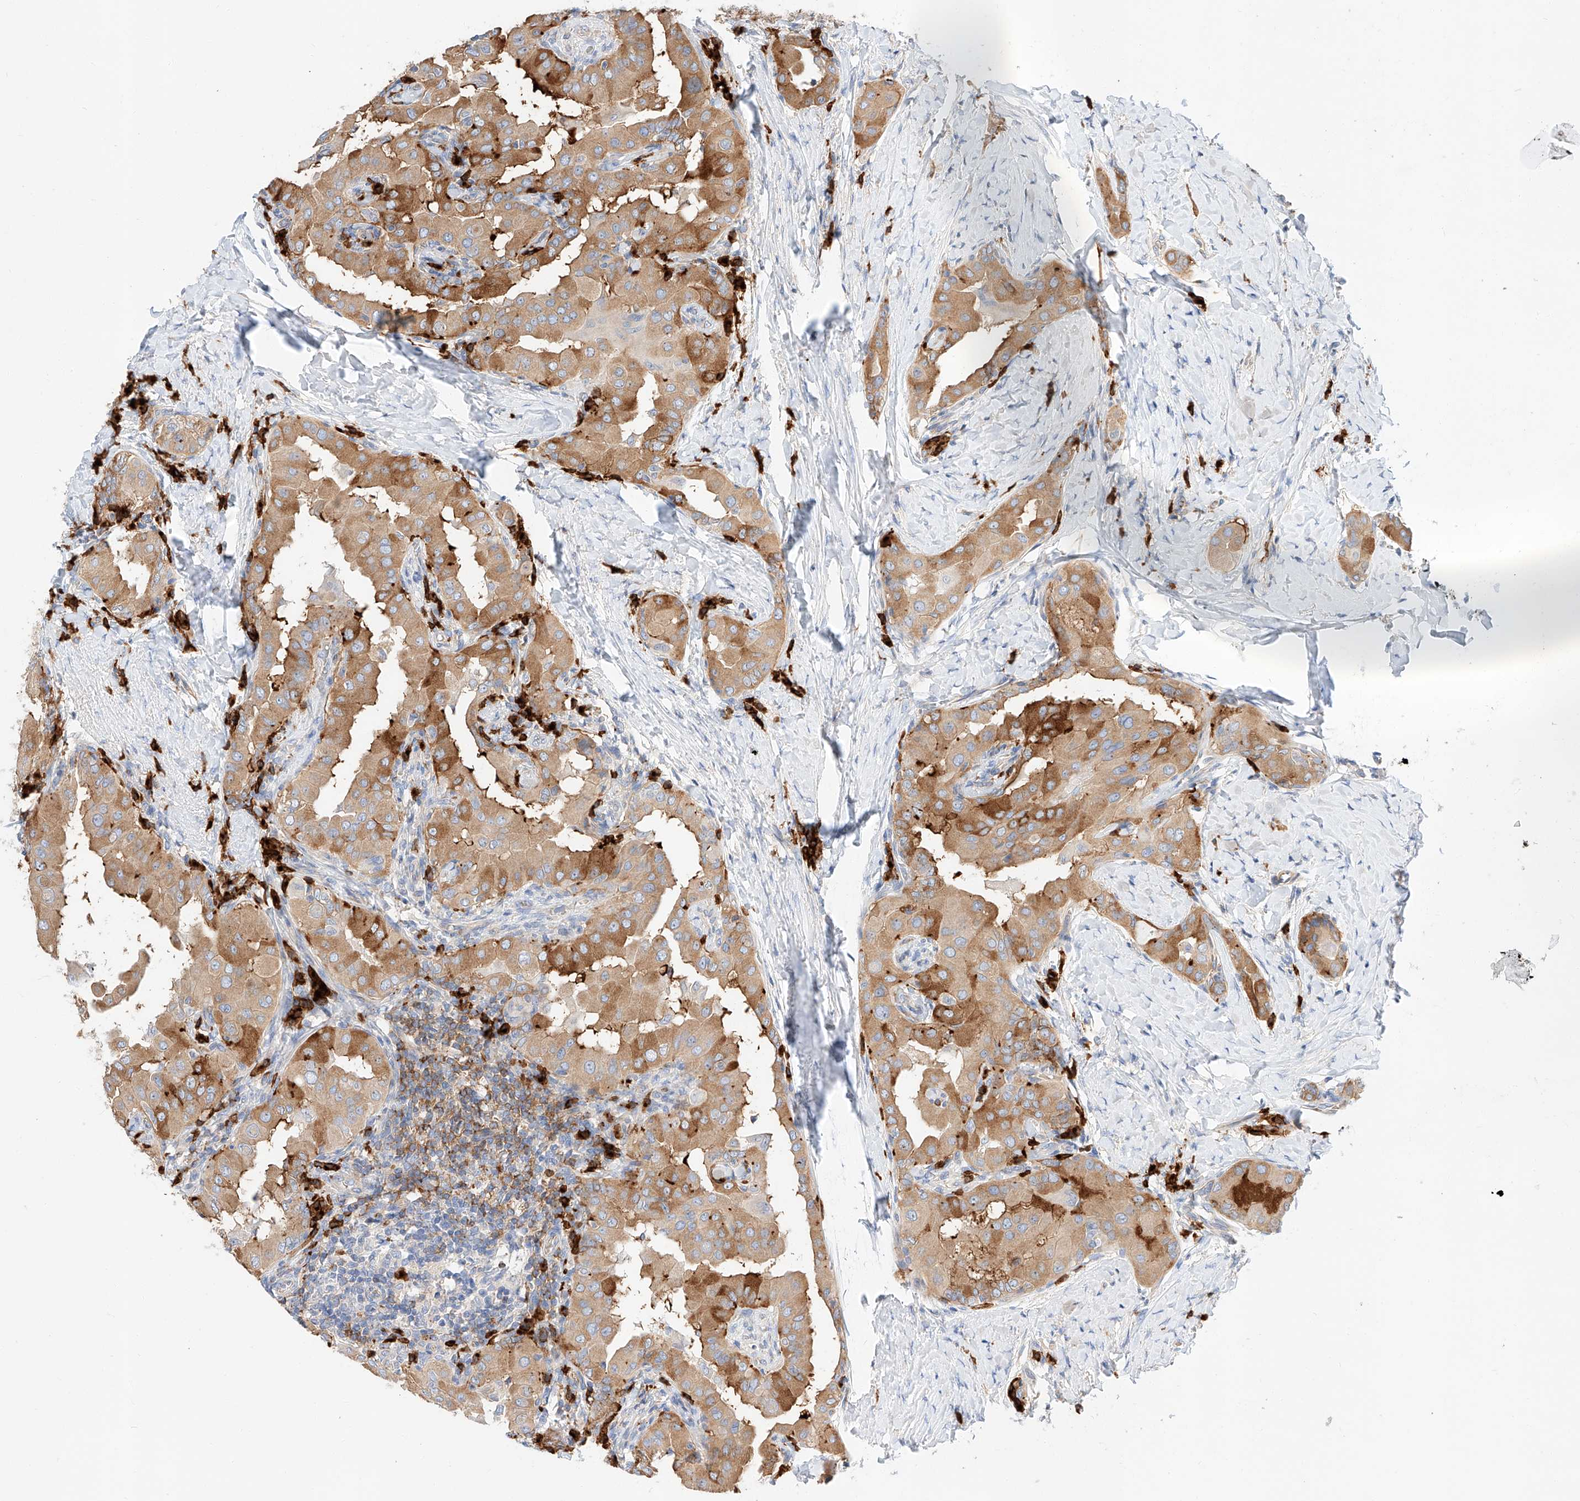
{"staining": {"intensity": "moderate", "quantity": ">75%", "location": "cytoplasmic/membranous"}, "tissue": "thyroid cancer", "cell_type": "Tumor cells", "image_type": "cancer", "snomed": [{"axis": "morphology", "description": "Papillary adenocarcinoma, NOS"}, {"axis": "topography", "description": "Thyroid gland"}], "caption": "Immunohistochemistry of papillary adenocarcinoma (thyroid) reveals medium levels of moderate cytoplasmic/membranous expression in about >75% of tumor cells. (brown staining indicates protein expression, while blue staining denotes nuclei).", "gene": "GLMN", "patient": {"sex": "male", "age": 33}}